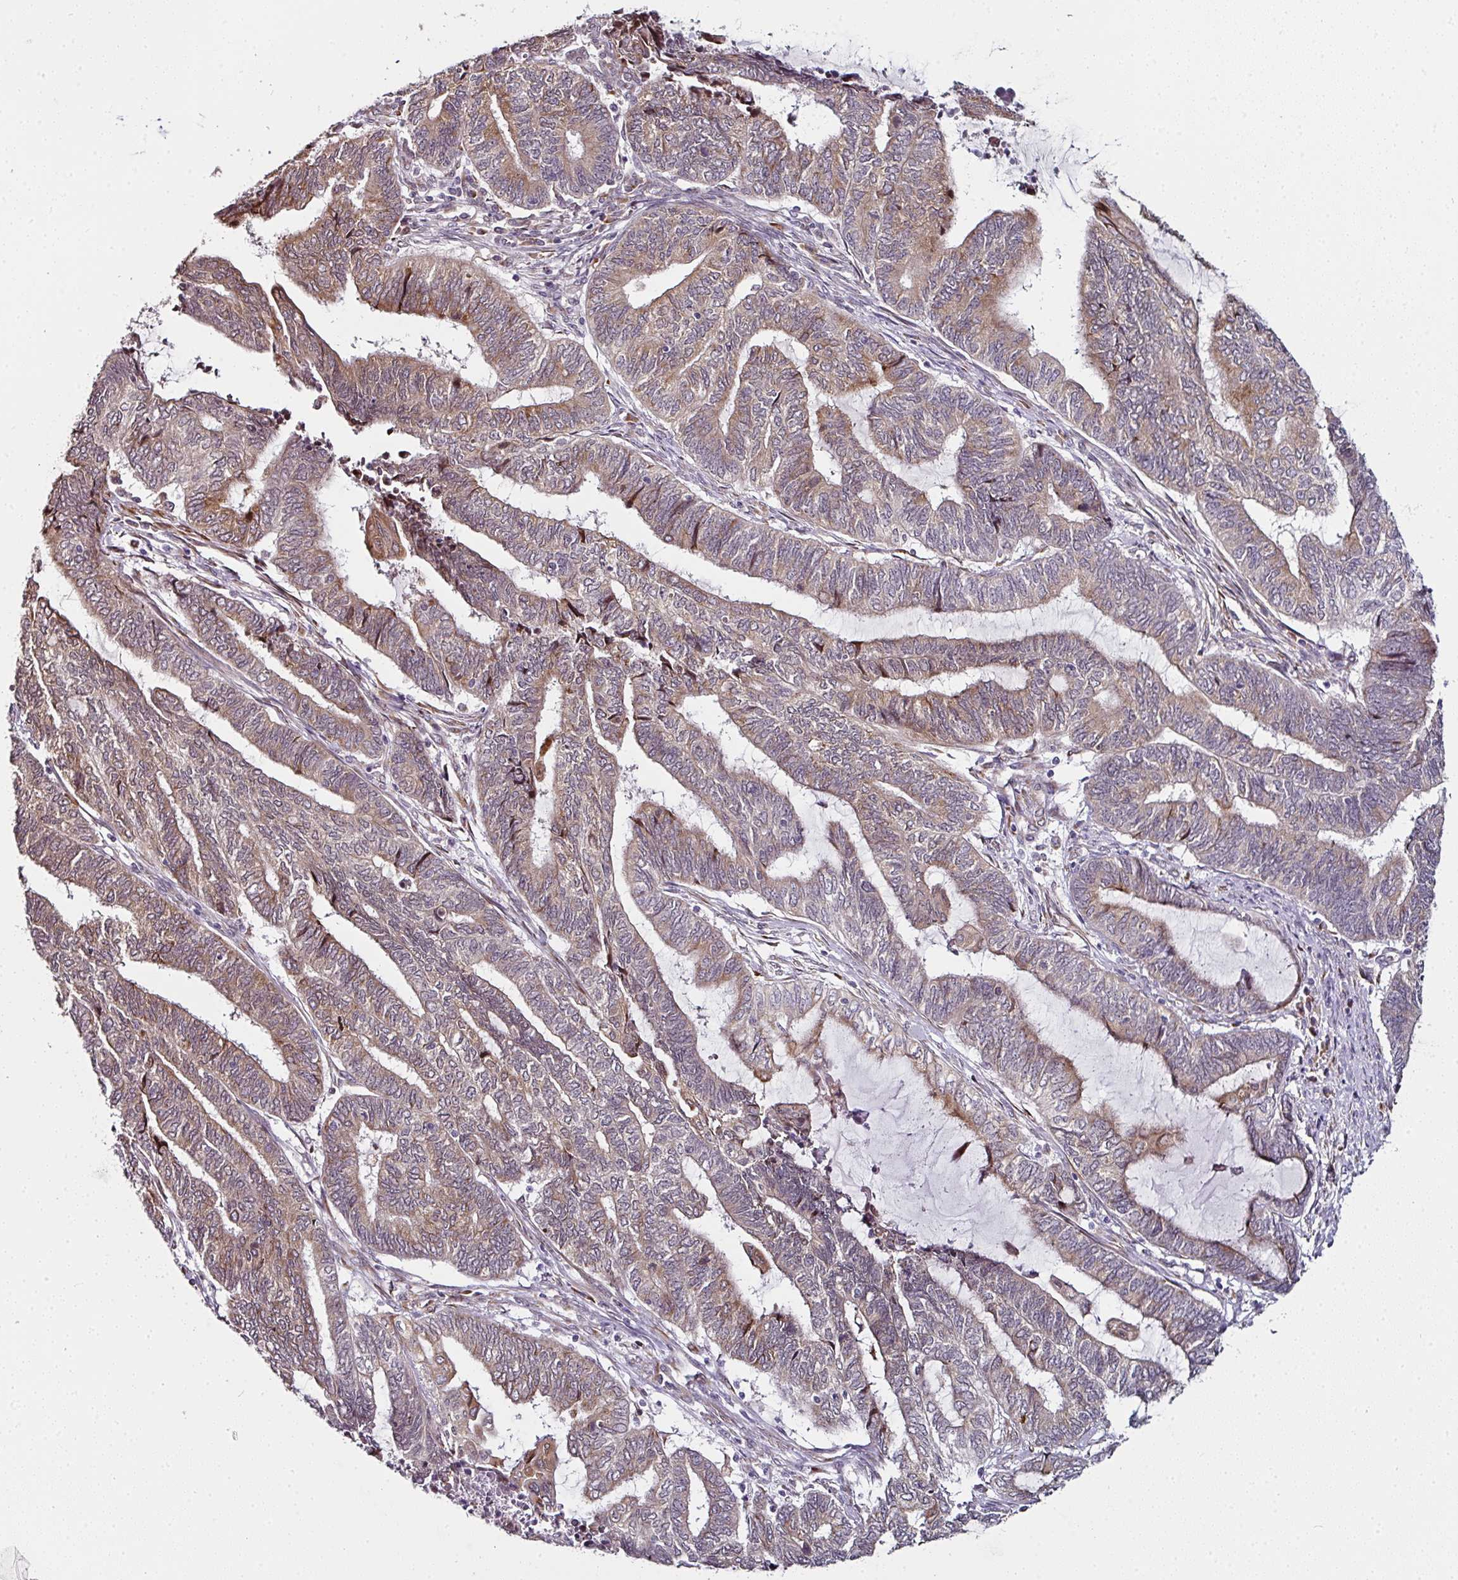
{"staining": {"intensity": "moderate", "quantity": ">75%", "location": "cytoplasmic/membranous"}, "tissue": "endometrial cancer", "cell_type": "Tumor cells", "image_type": "cancer", "snomed": [{"axis": "morphology", "description": "Adenocarcinoma, NOS"}, {"axis": "topography", "description": "Uterus"}, {"axis": "topography", "description": "Endometrium"}], "caption": "Adenocarcinoma (endometrial) stained with a protein marker displays moderate staining in tumor cells.", "gene": "APOLD1", "patient": {"sex": "female", "age": 70}}